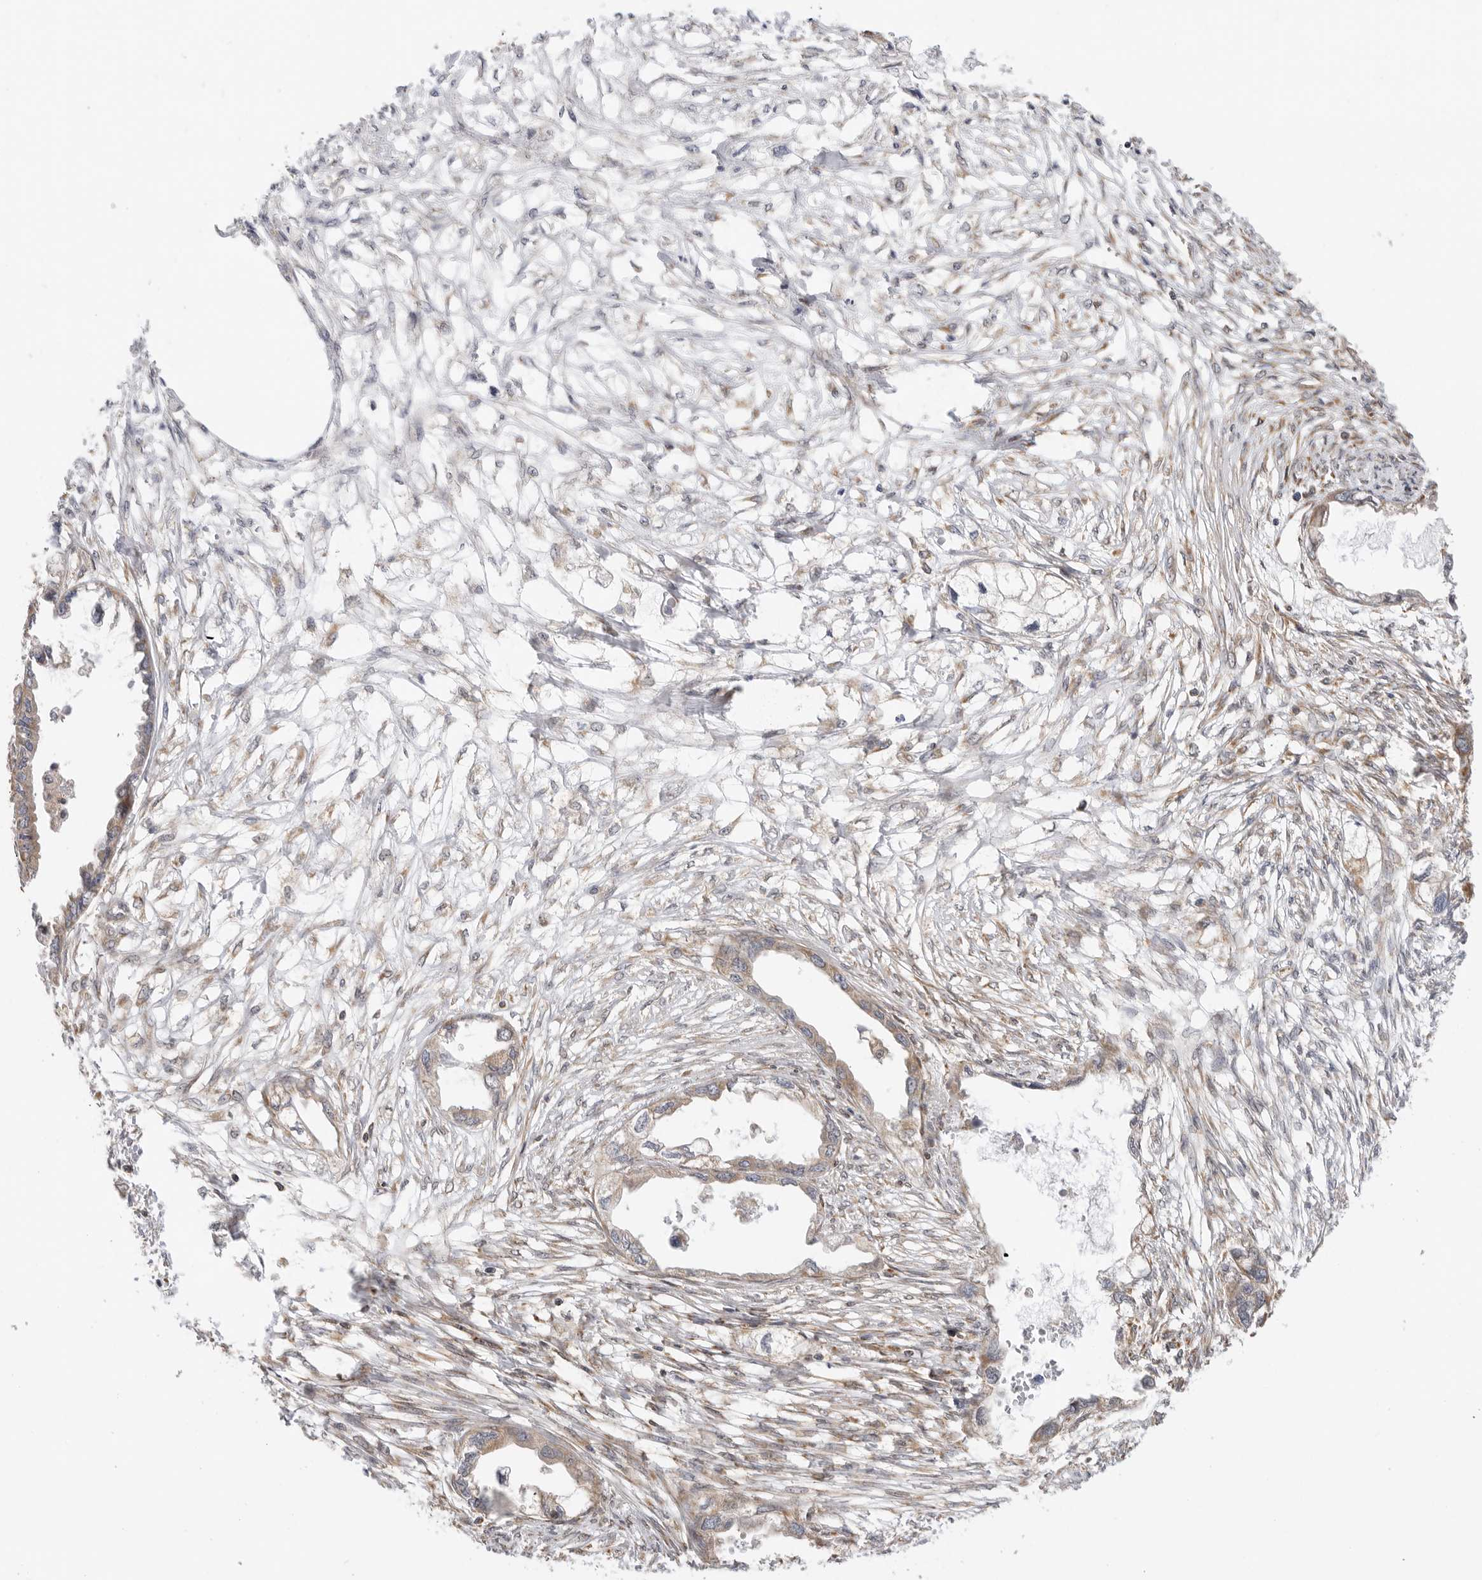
{"staining": {"intensity": "weak", "quantity": "25%-75%", "location": "cytoplasmic/membranous"}, "tissue": "endometrial cancer", "cell_type": "Tumor cells", "image_type": "cancer", "snomed": [{"axis": "morphology", "description": "Adenocarcinoma, NOS"}, {"axis": "morphology", "description": "Adenocarcinoma, metastatic, NOS"}, {"axis": "topography", "description": "Adipose tissue"}, {"axis": "topography", "description": "Endometrium"}], "caption": "Brown immunohistochemical staining in endometrial cancer reveals weak cytoplasmic/membranous staining in about 25%-75% of tumor cells.", "gene": "DCAF8", "patient": {"sex": "female", "age": 67}}